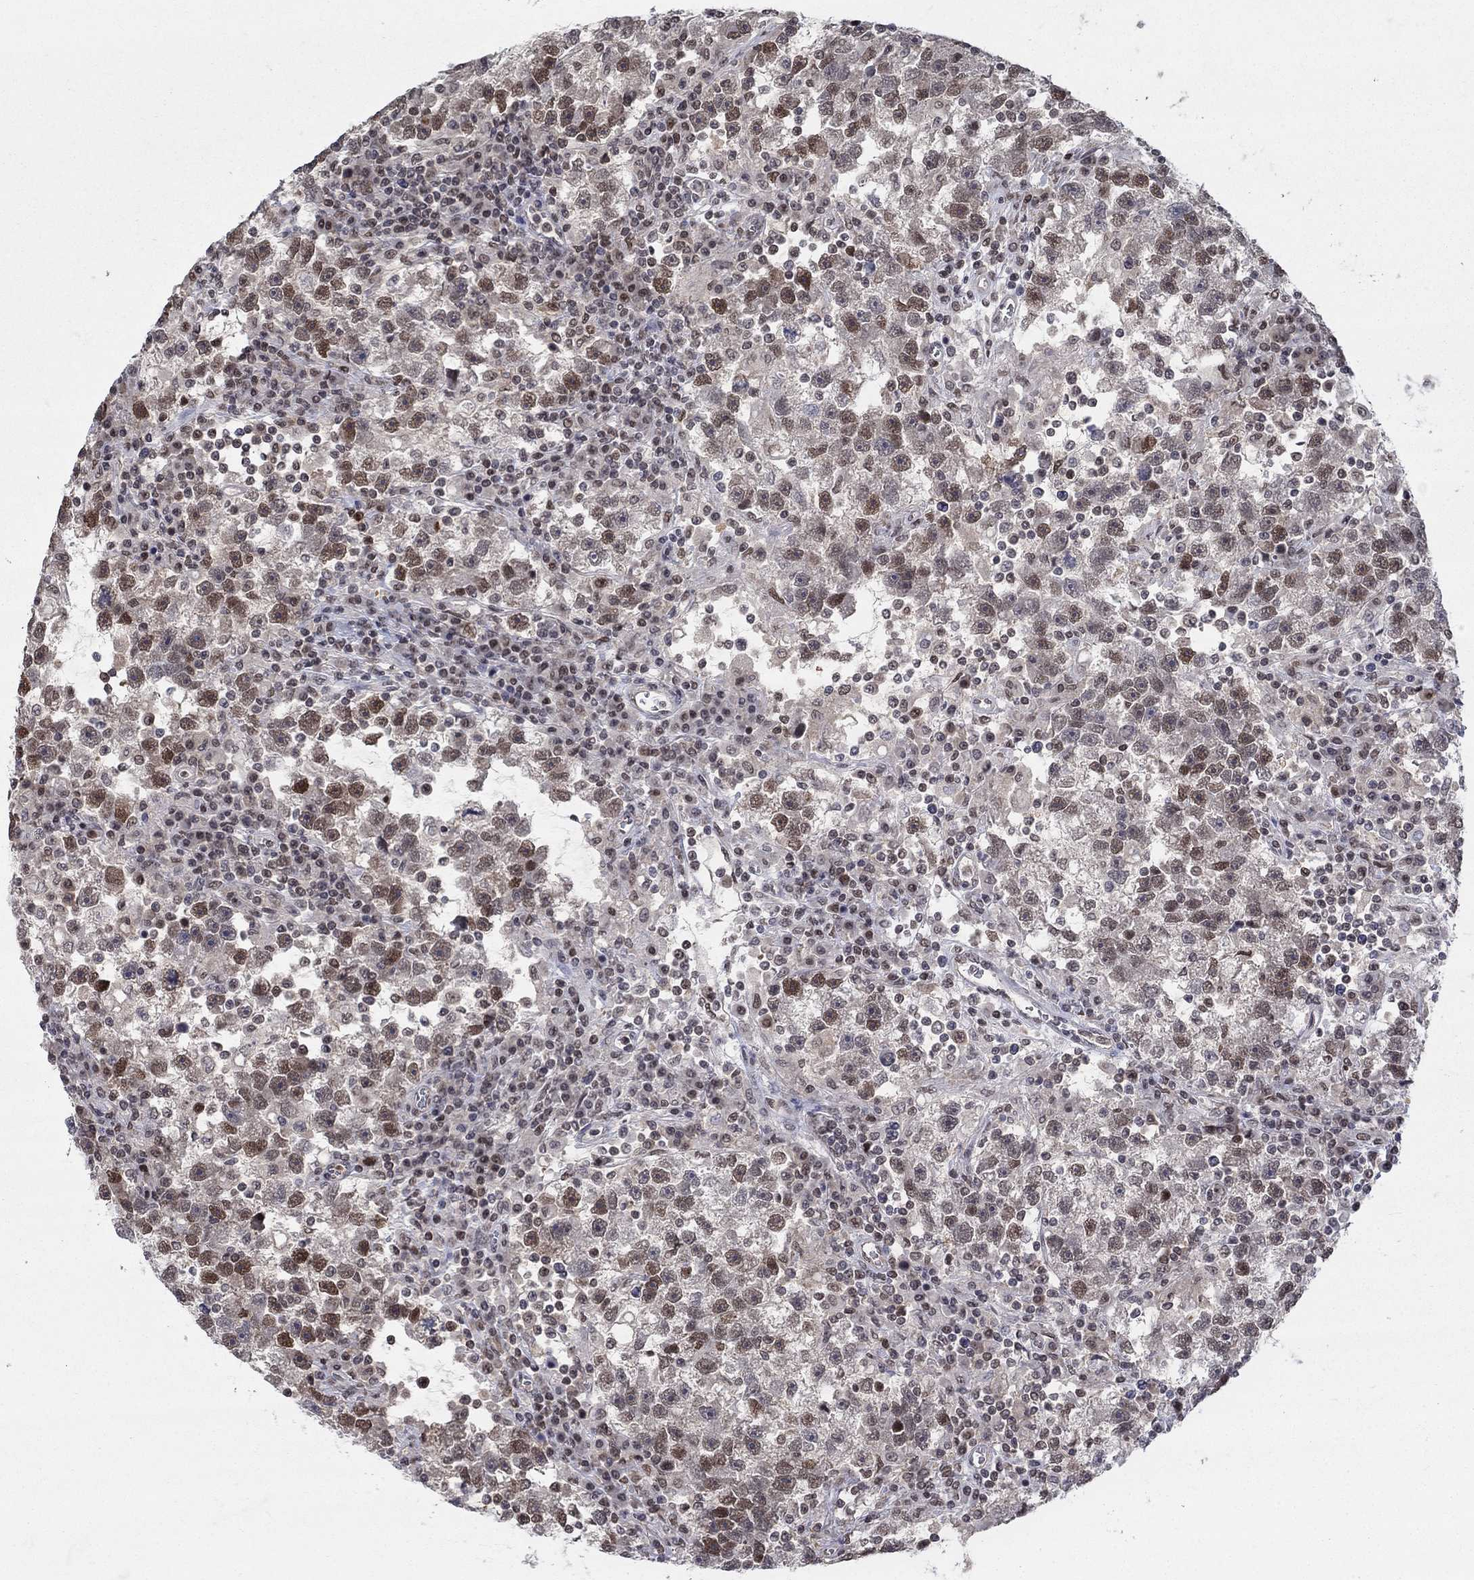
{"staining": {"intensity": "strong", "quantity": "25%-75%", "location": "nuclear"}, "tissue": "testis cancer", "cell_type": "Tumor cells", "image_type": "cancer", "snomed": [{"axis": "morphology", "description": "Seminoma, NOS"}, {"axis": "topography", "description": "Testis"}], "caption": "Testis seminoma stained with a protein marker displays strong staining in tumor cells.", "gene": "CENPE", "patient": {"sex": "male", "age": 47}}